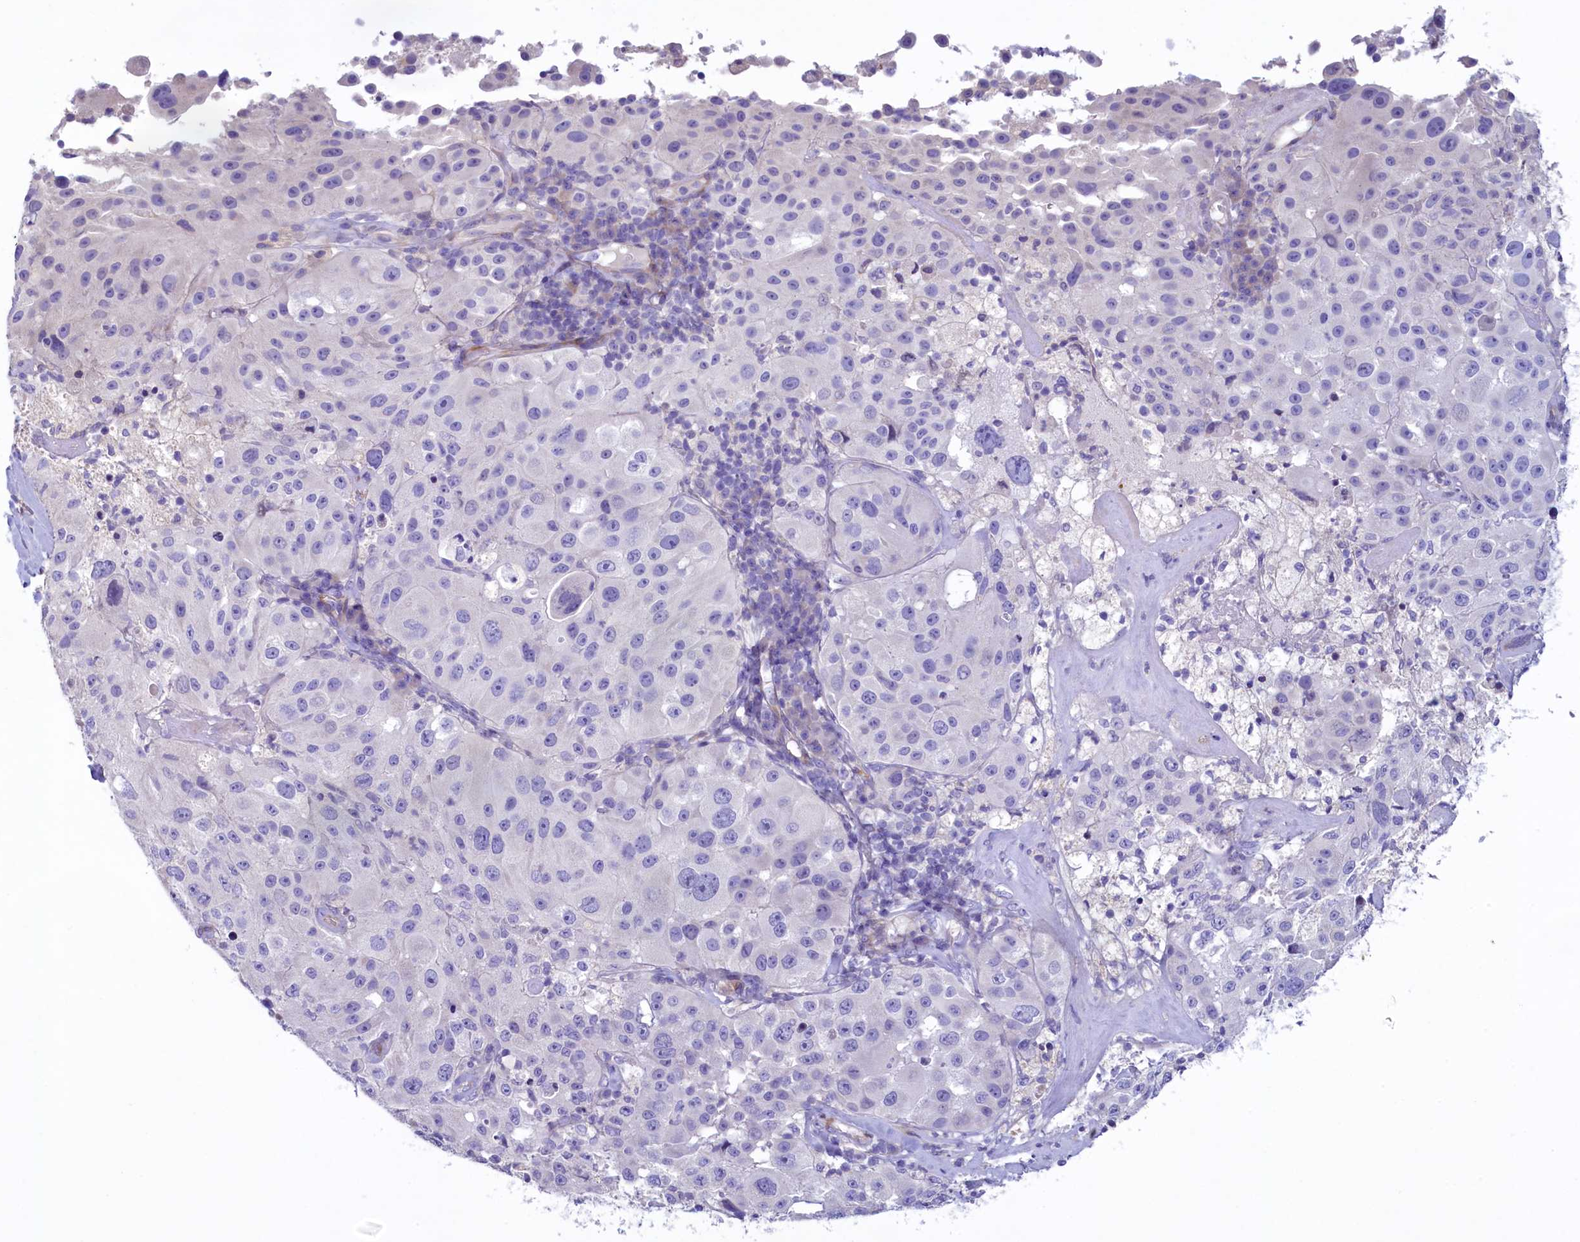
{"staining": {"intensity": "negative", "quantity": "none", "location": "none"}, "tissue": "melanoma", "cell_type": "Tumor cells", "image_type": "cancer", "snomed": [{"axis": "morphology", "description": "Malignant melanoma, Metastatic site"}, {"axis": "topography", "description": "Lymph node"}], "caption": "Immunohistochemistry (IHC) histopathology image of malignant melanoma (metastatic site) stained for a protein (brown), which exhibits no positivity in tumor cells.", "gene": "KRBOX5", "patient": {"sex": "male", "age": 62}}